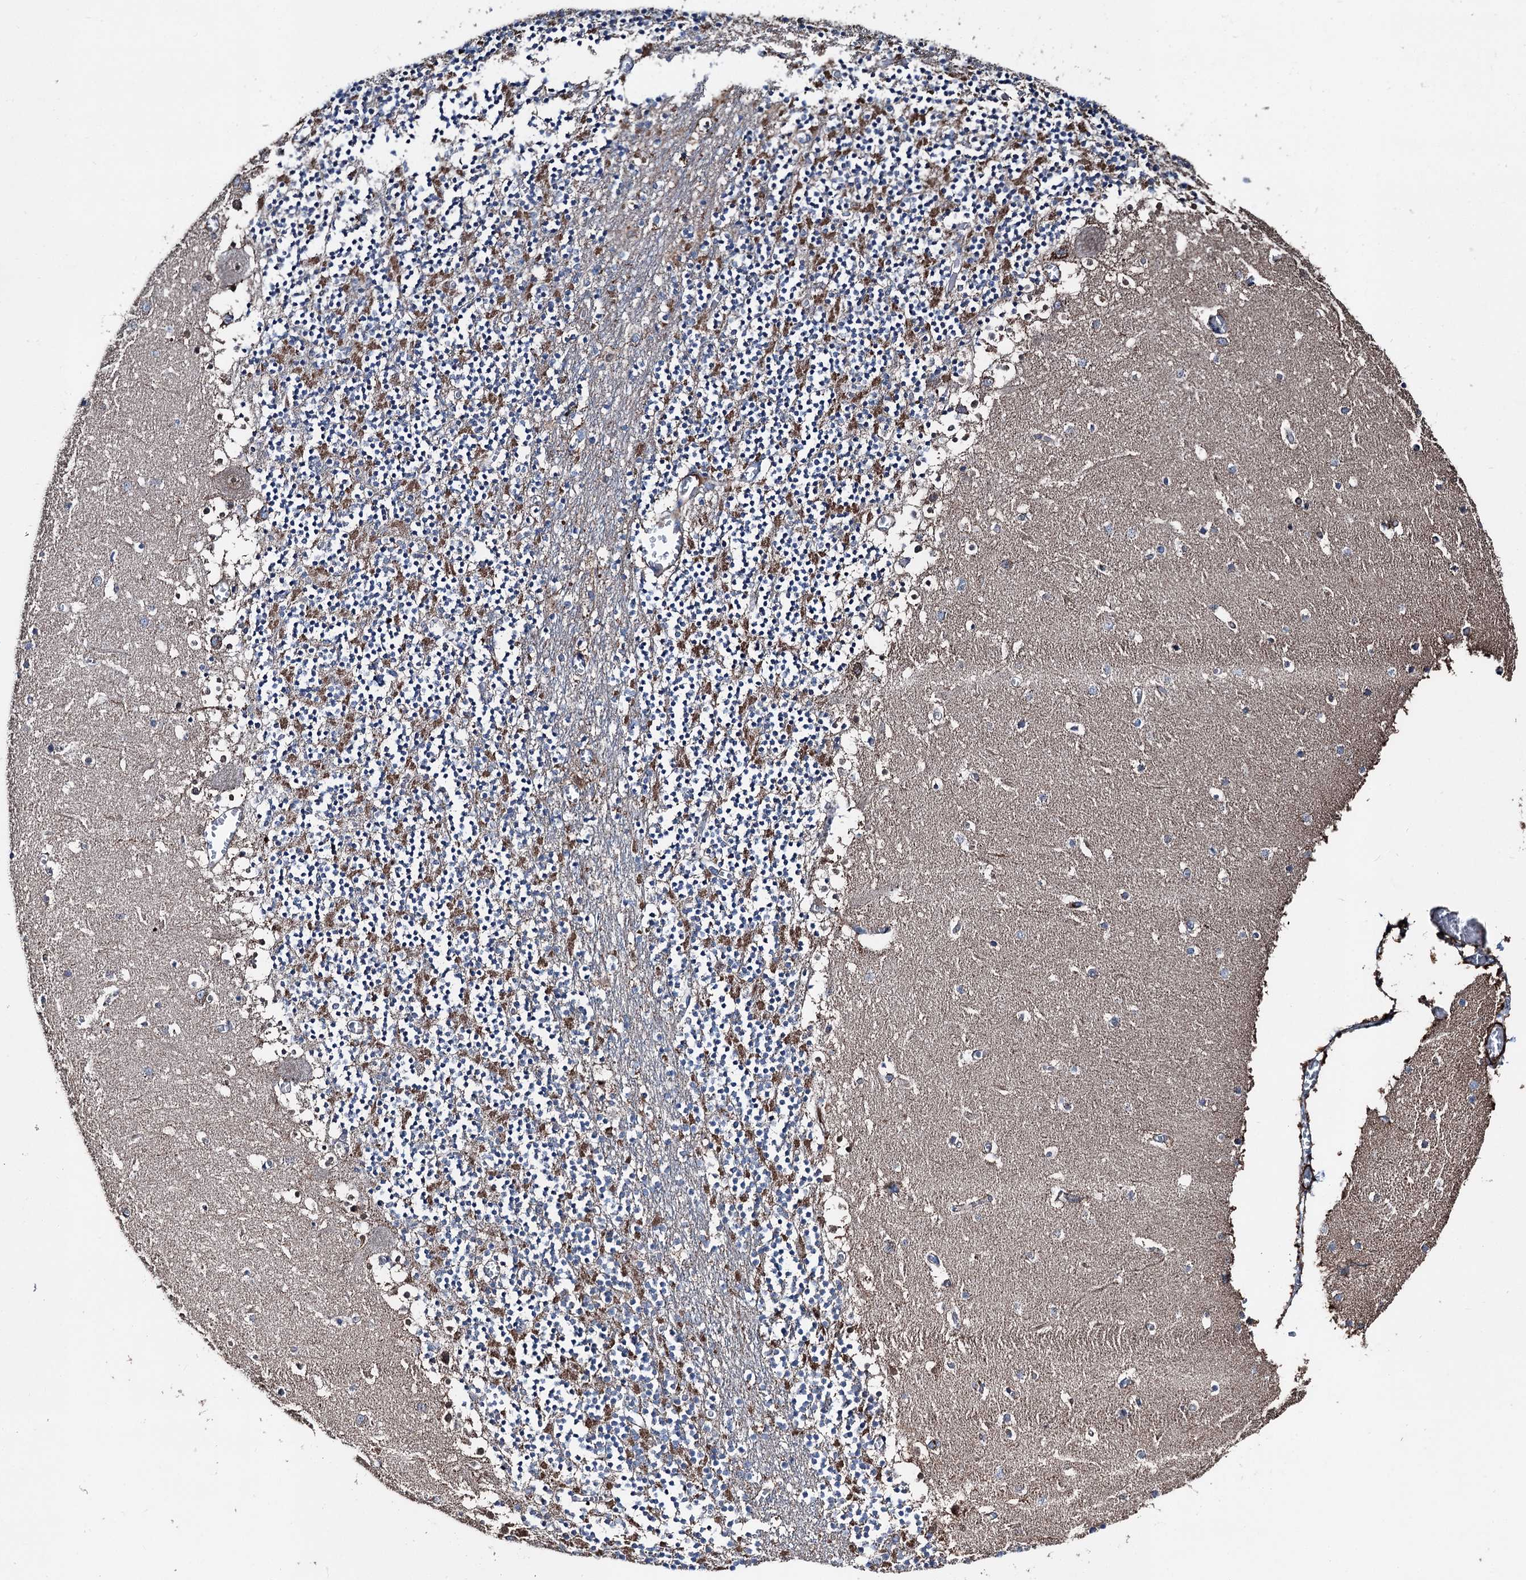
{"staining": {"intensity": "moderate", "quantity": "<25%", "location": "cytoplasmic/membranous"}, "tissue": "cerebellum", "cell_type": "Cells in granular layer", "image_type": "normal", "snomed": [{"axis": "morphology", "description": "Normal tissue, NOS"}, {"axis": "topography", "description": "Cerebellum"}], "caption": "High-magnification brightfield microscopy of benign cerebellum stained with DAB (3,3'-diaminobenzidine) (brown) and counterstained with hematoxylin (blue). cells in granular layer exhibit moderate cytoplasmic/membranous positivity is appreciated in about<25% of cells. Using DAB (brown) and hematoxylin (blue) stains, captured at high magnification using brightfield microscopy.", "gene": "DDIAS", "patient": {"sex": "female", "age": 28}}